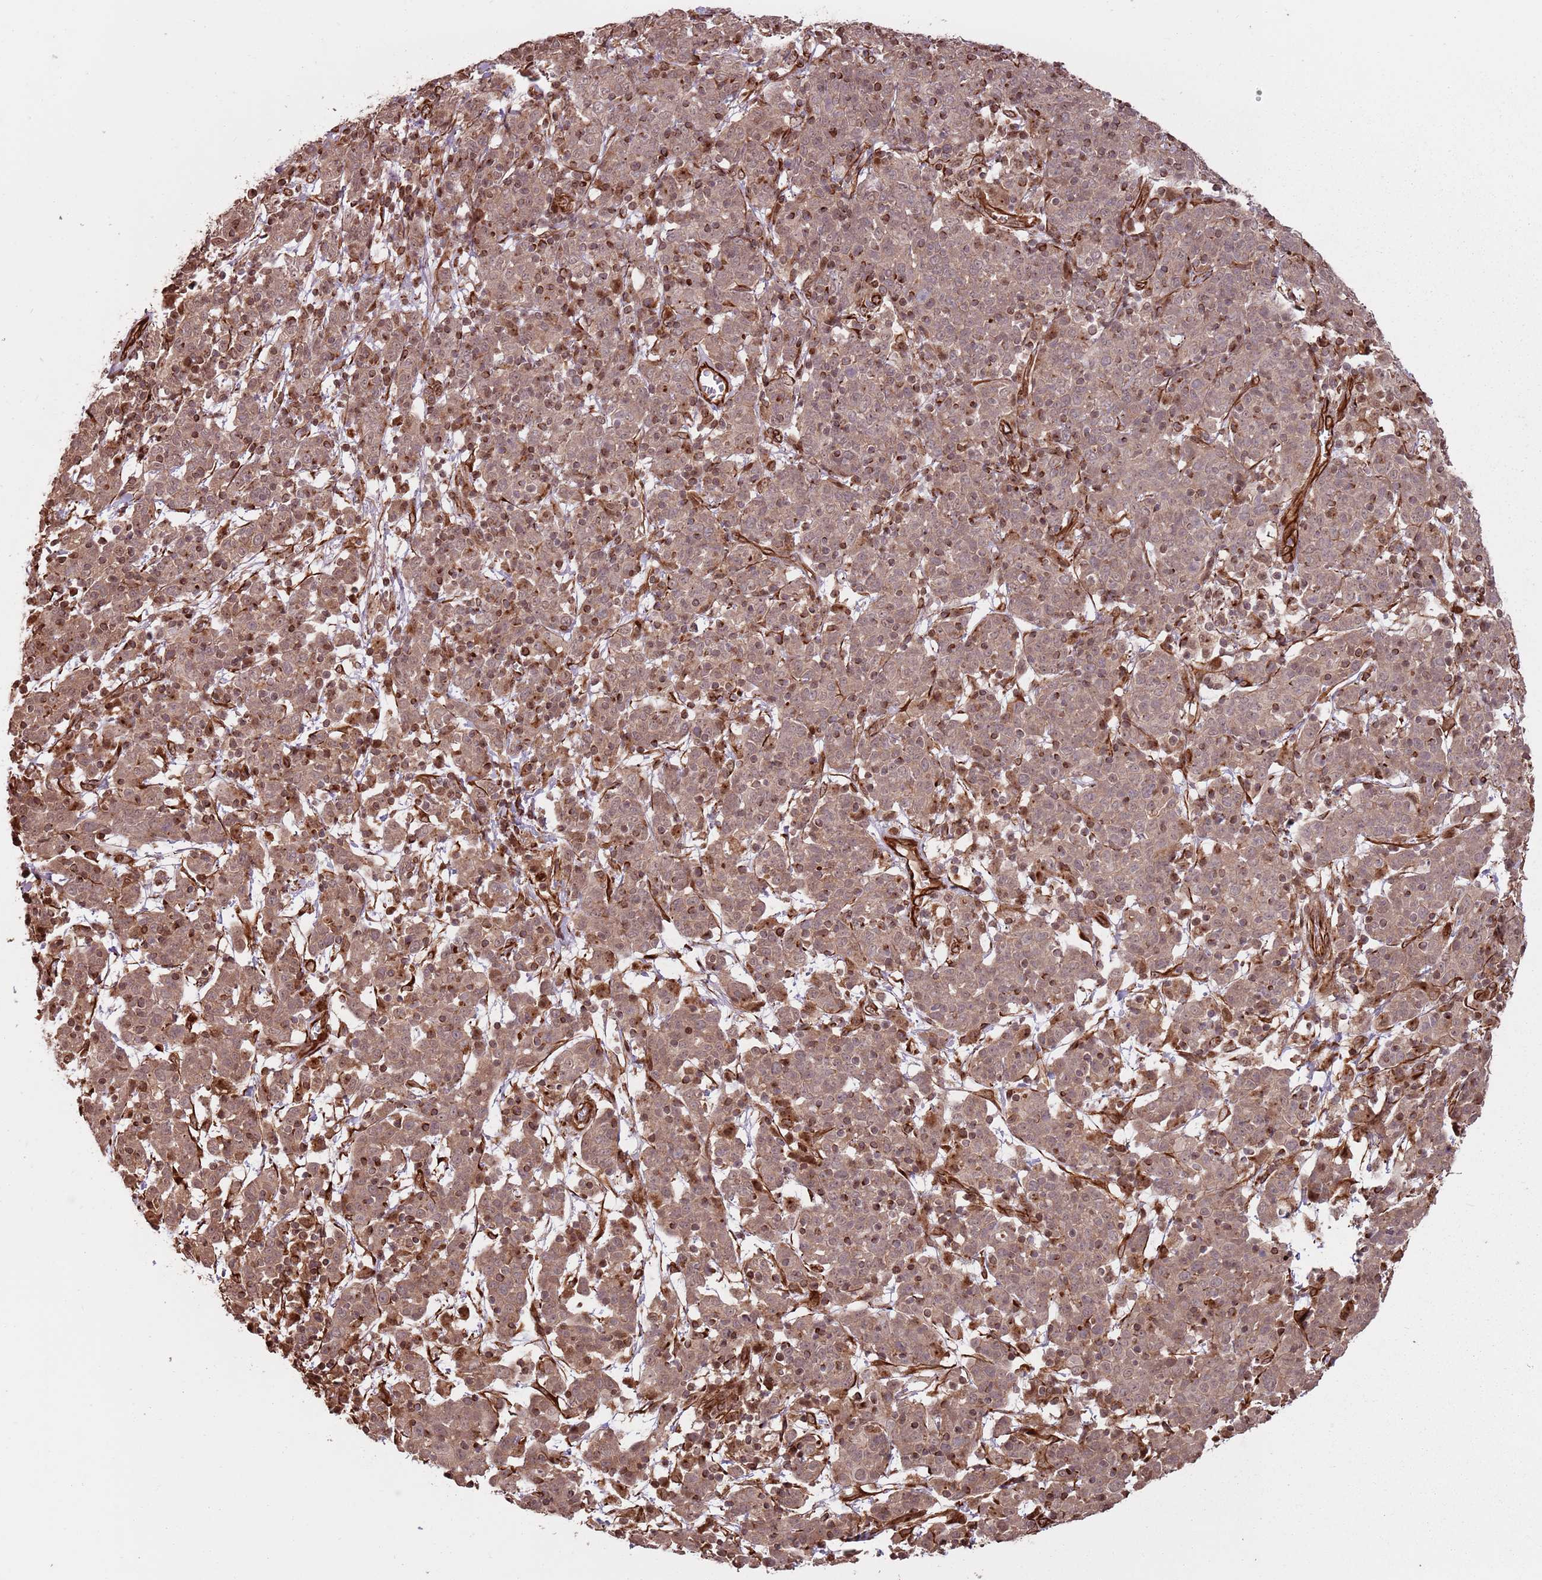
{"staining": {"intensity": "moderate", "quantity": ">75%", "location": "cytoplasmic/membranous,nuclear"}, "tissue": "cervical cancer", "cell_type": "Tumor cells", "image_type": "cancer", "snomed": [{"axis": "morphology", "description": "Squamous cell carcinoma, NOS"}, {"axis": "topography", "description": "Cervix"}], "caption": "Human cervical cancer stained with a protein marker shows moderate staining in tumor cells.", "gene": "ADAMTS3", "patient": {"sex": "female", "age": 67}}